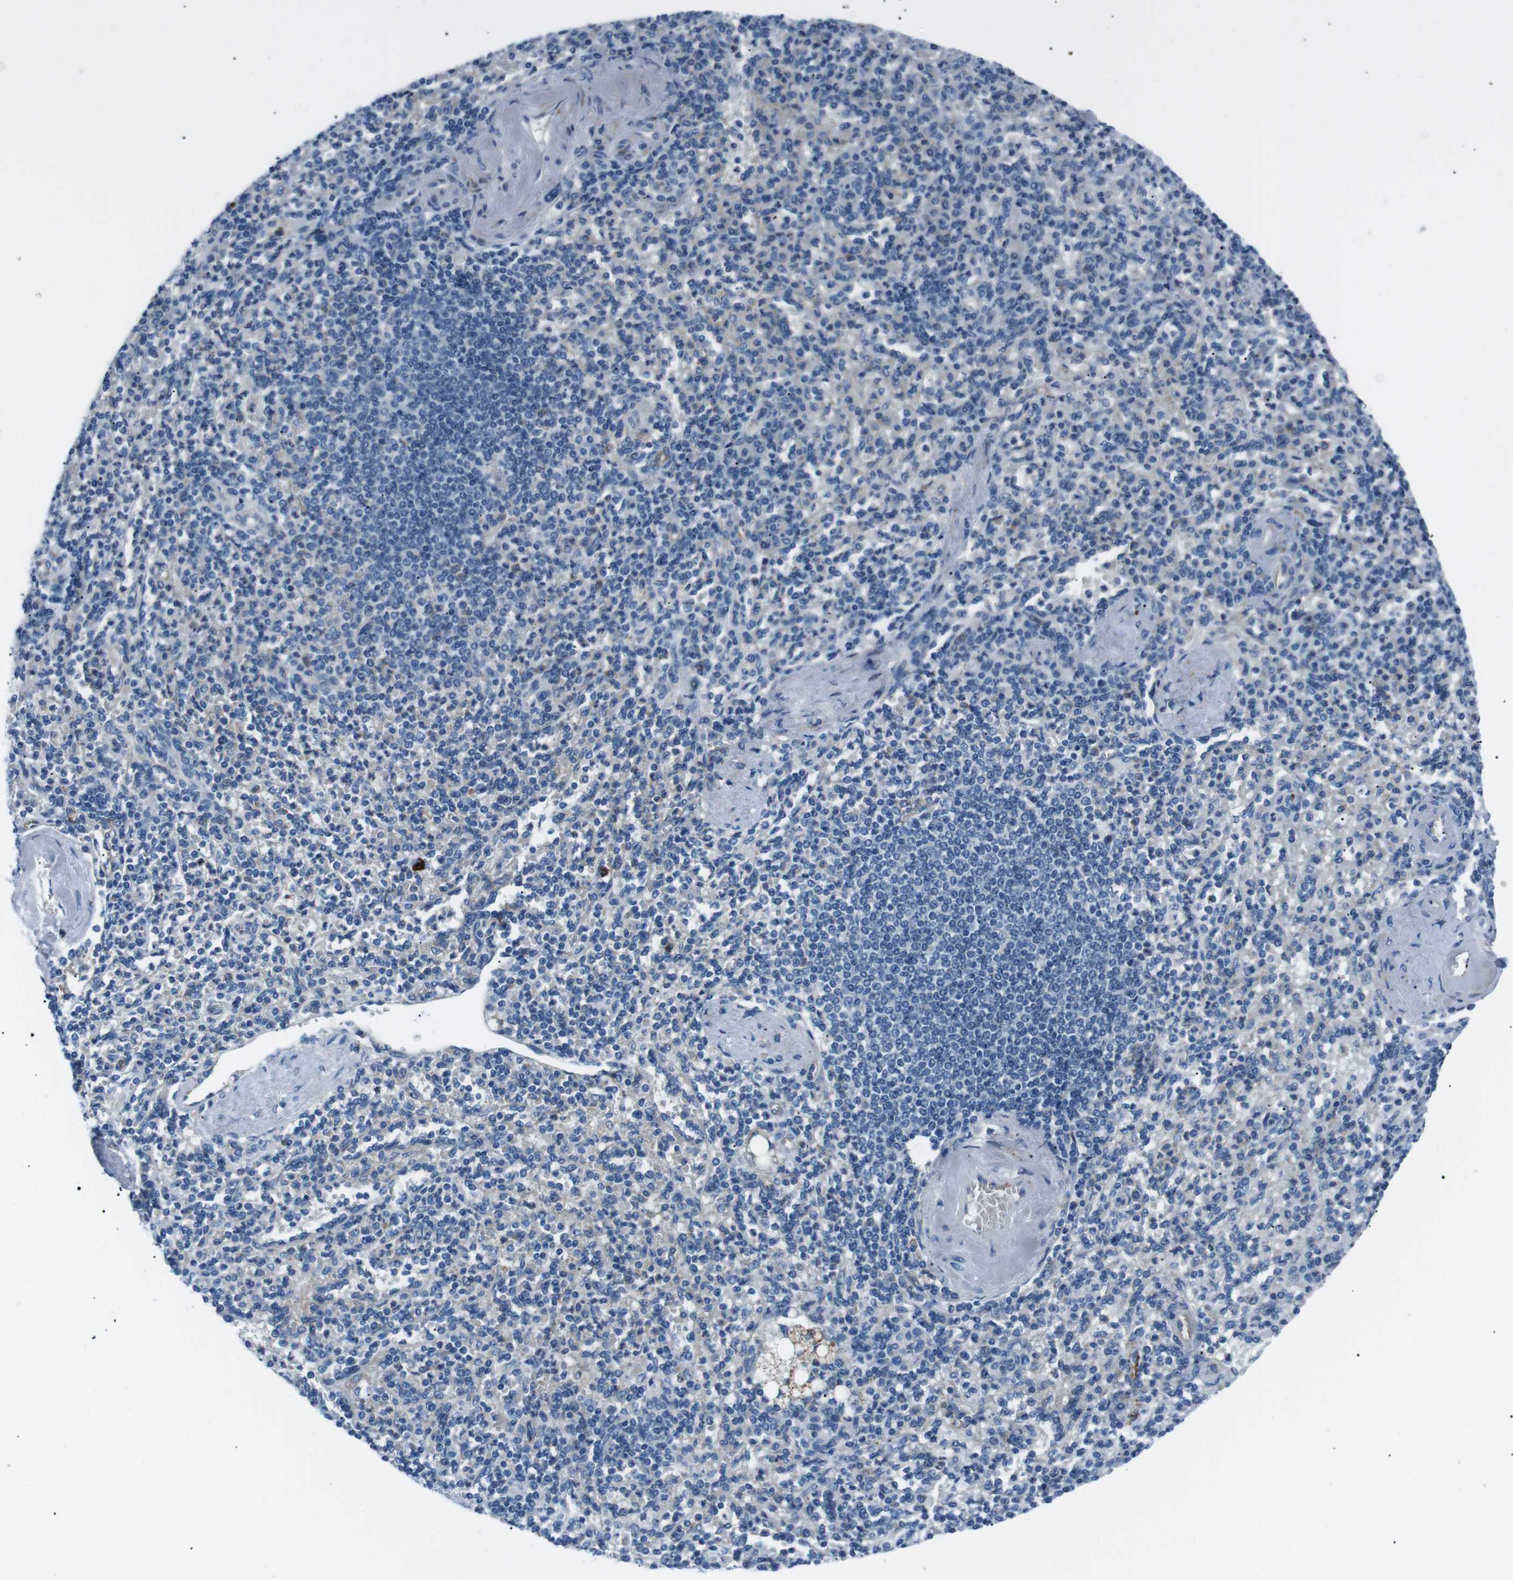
{"staining": {"intensity": "moderate", "quantity": "<25%", "location": "cytoplasmic/membranous"}, "tissue": "spleen", "cell_type": "Cells in red pulp", "image_type": "normal", "snomed": [{"axis": "morphology", "description": "Normal tissue, NOS"}, {"axis": "topography", "description": "Spleen"}], "caption": "Cells in red pulp demonstrate moderate cytoplasmic/membranous expression in about <25% of cells in benign spleen. (Stains: DAB in brown, nuclei in blue, Microscopy: brightfield microscopy at high magnification).", "gene": "CSF2RA", "patient": {"sex": "female", "age": 74}}